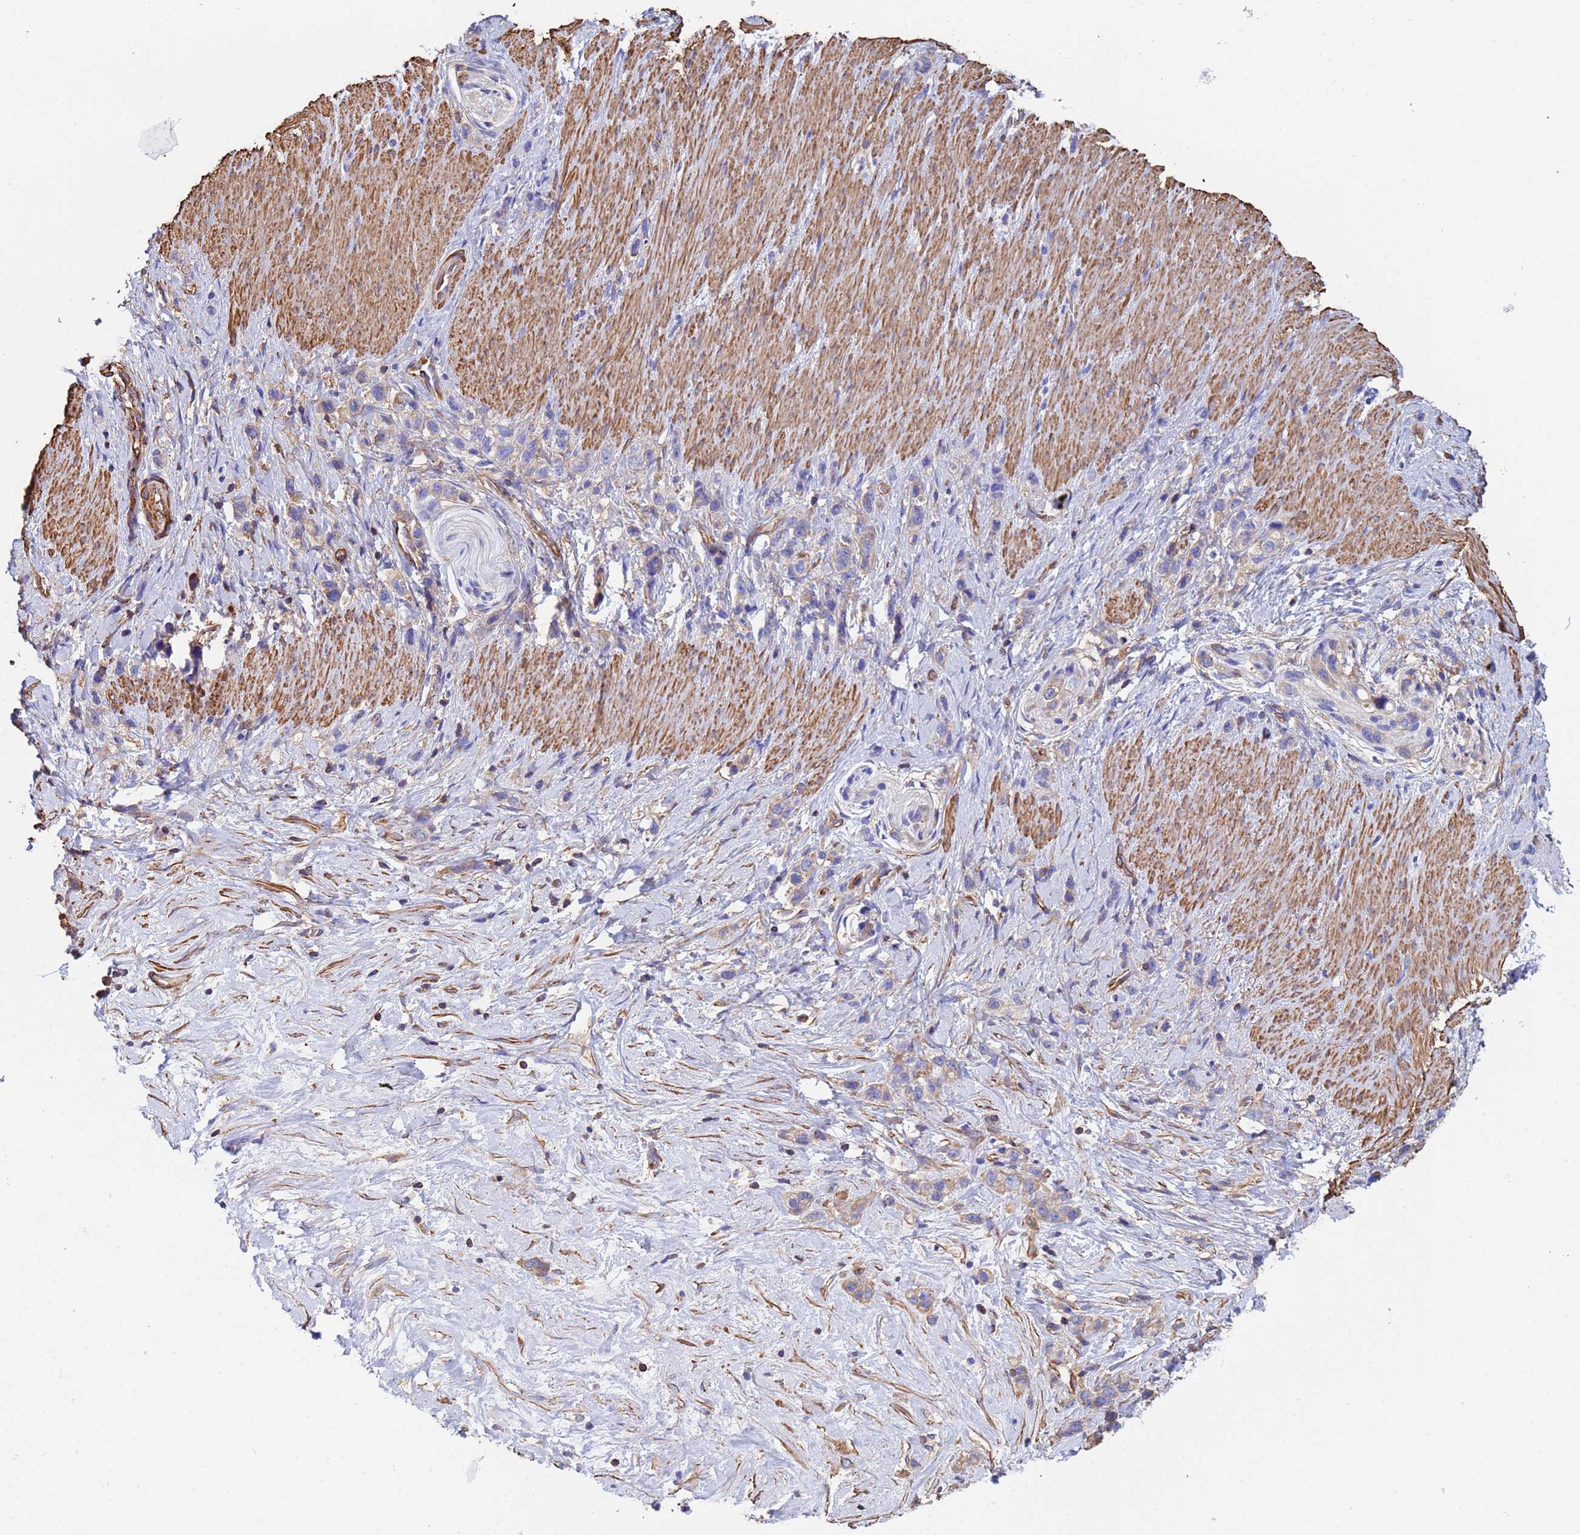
{"staining": {"intensity": "weak", "quantity": "<25%", "location": "cytoplasmic/membranous"}, "tissue": "stomach cancer", "cell_type": "Tumor cells", "image_type": "cancer", "snomed": [{"axis": "morphology", "description": "Adenocarcinoma, NOS"}, {"axis": "topography", "description": "Stomach"}], "caption": "Tumor cells show no significant expression in adenocarcinoma (stomach).", "gene": "MYL12A", "patient": {"sex": "female", "age": 65}}